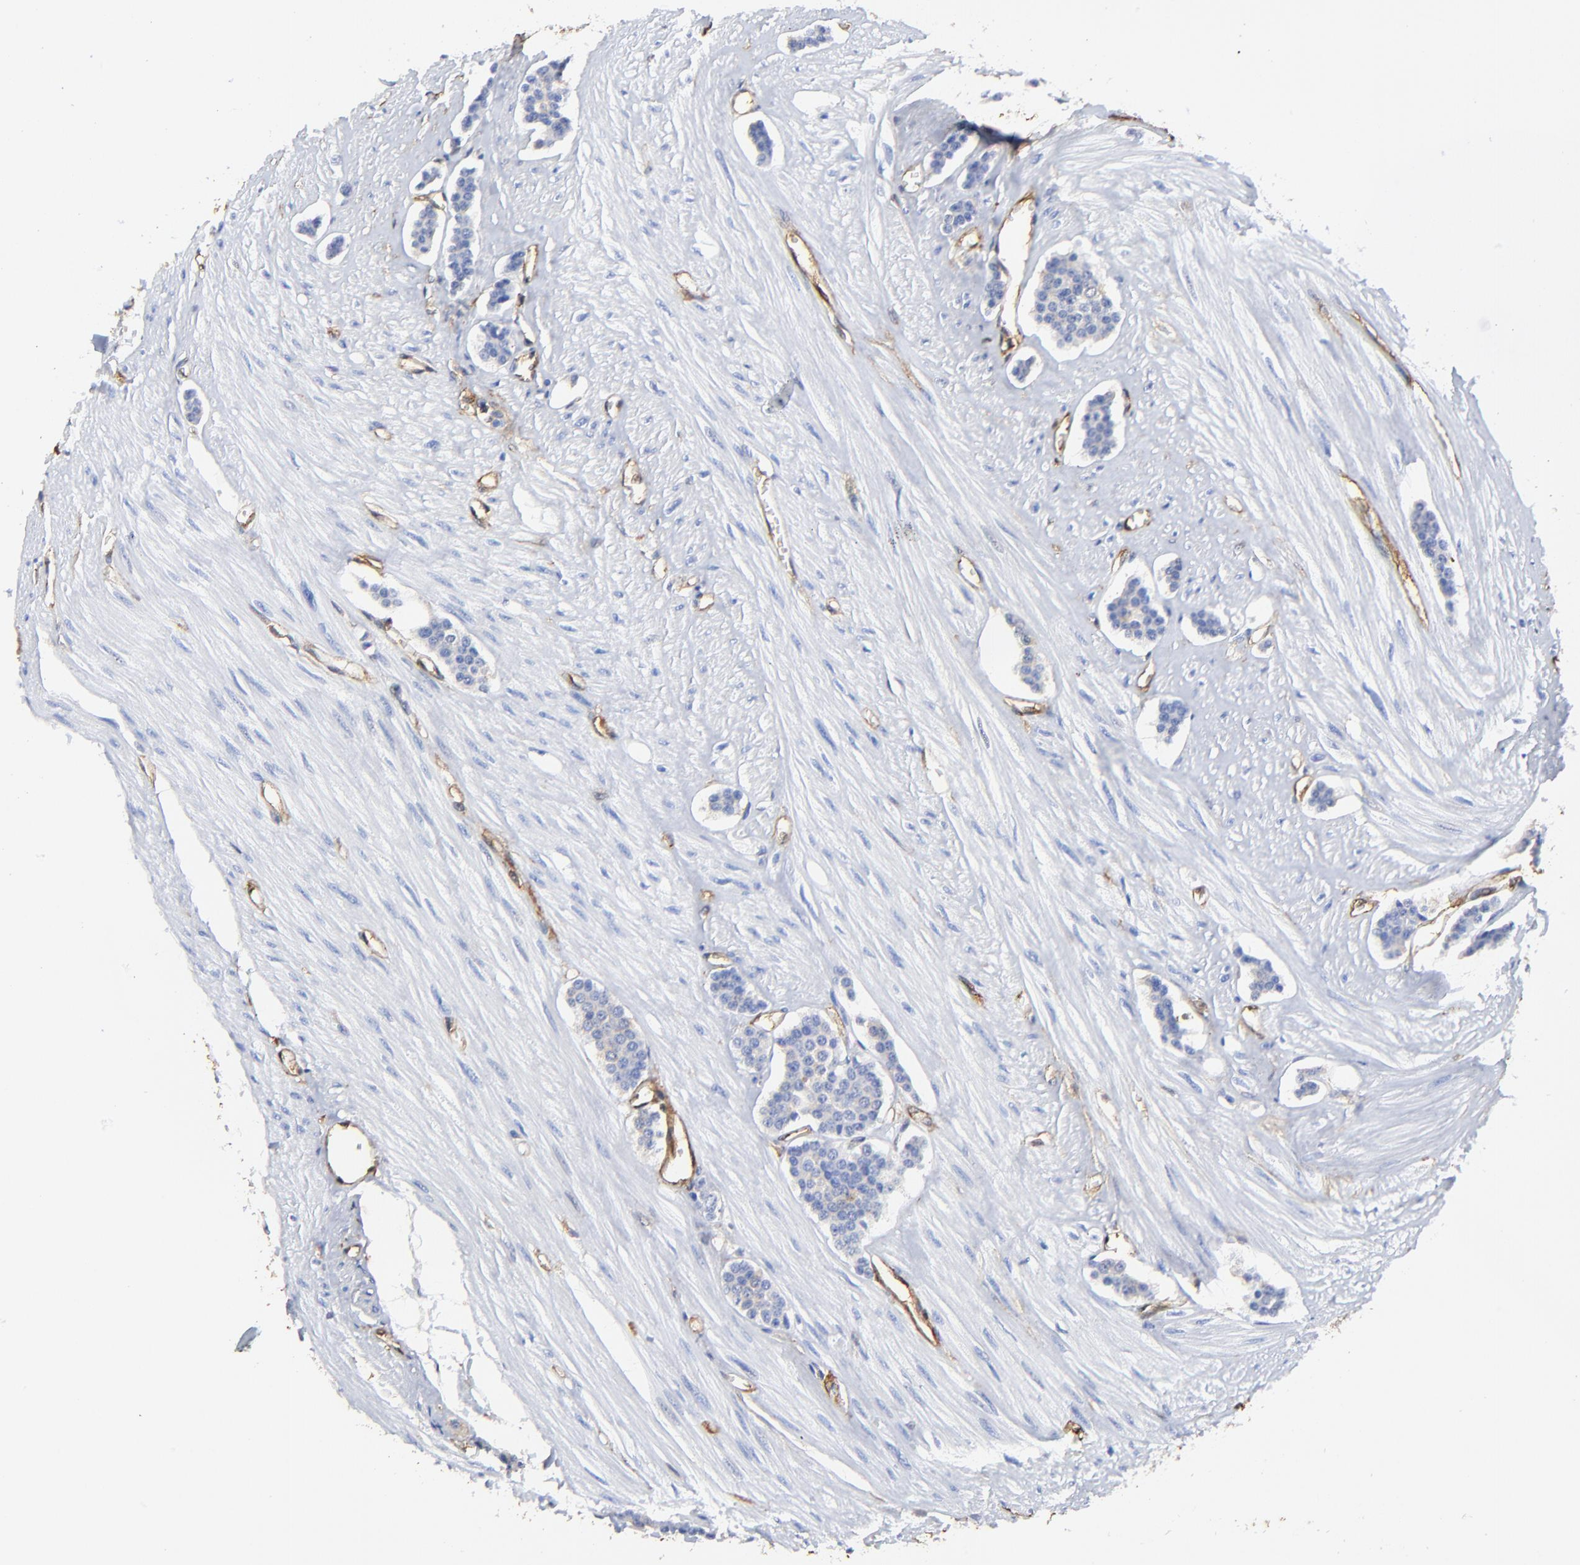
{"staining": {"intensity": "negative", "quantity": "none", "location": "none"}, "tissue": "carcinoid", "cell_type": "Tumor cells", "image_type": "cancer", "snomed": [{"axis": "morphology", "description": "Carcinoid, malignant, NOS"}, {"axis": "topography", "description": "Small intestine"}], "caption": "DAB immunohistochemical staining of human carcinoid demonstrates no significant expression in tumor cells.", "gene": "TAGLN2", "patient": {"sex": "male", "age": 60}}